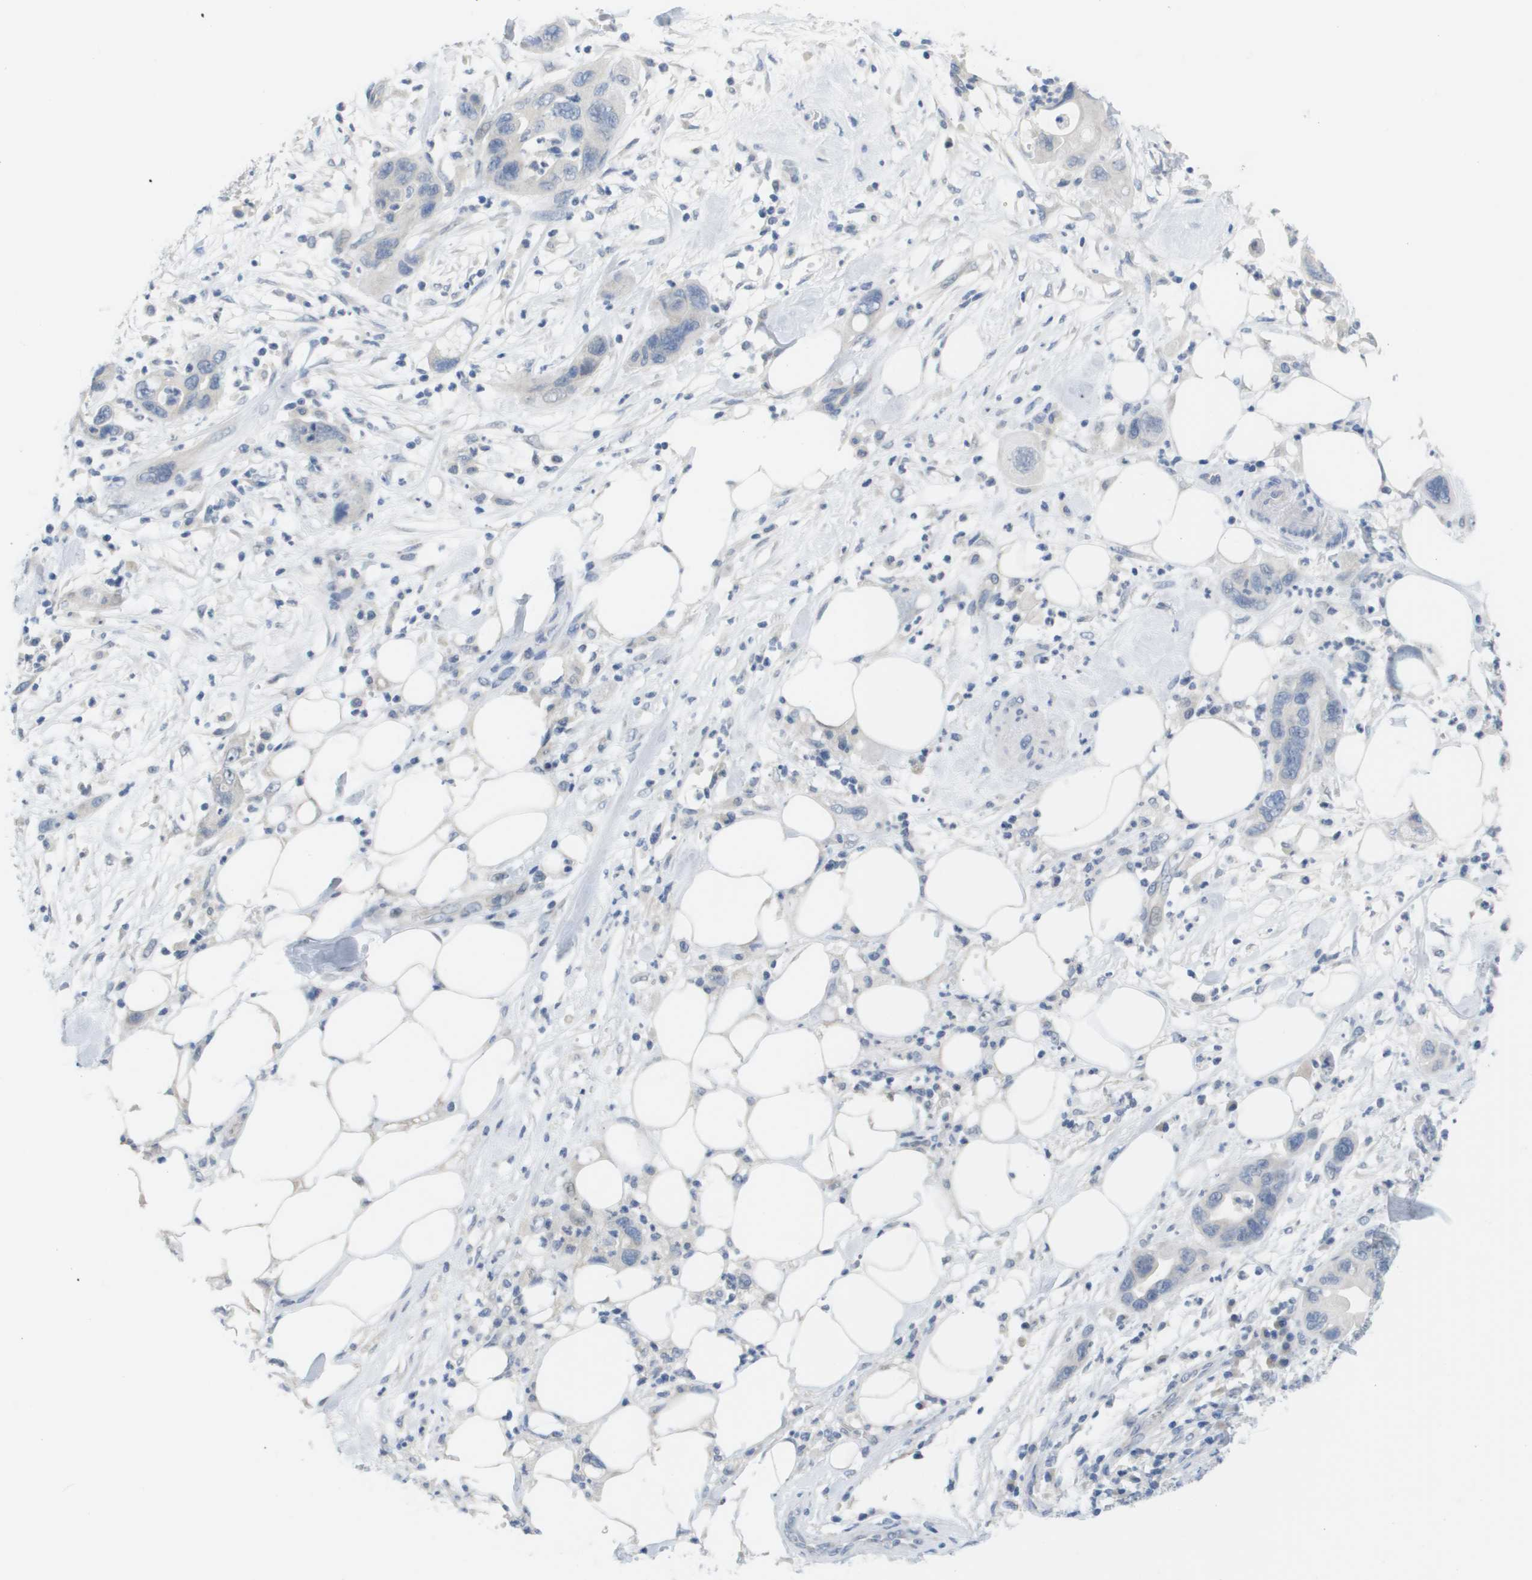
{"staining": {"intensity": "negative", "quantity": "none", "location": "none"}, "tissue": "pancreatic cancer", "cell_type": "Tumor cells", "image_type": "cancer", "snomed": [{"axis": "morphology", "description": "Adenocarcinoma, NOS"}, {"axis": "topography", "description": "Pancreas"}], "caption": "Pancreatic adenocarcinoma was stained to show a protein in brown. There is no significant positivity in tumor cells.", "gene": "PDE4A", "patient": {"sex": "female", "age": 71}}